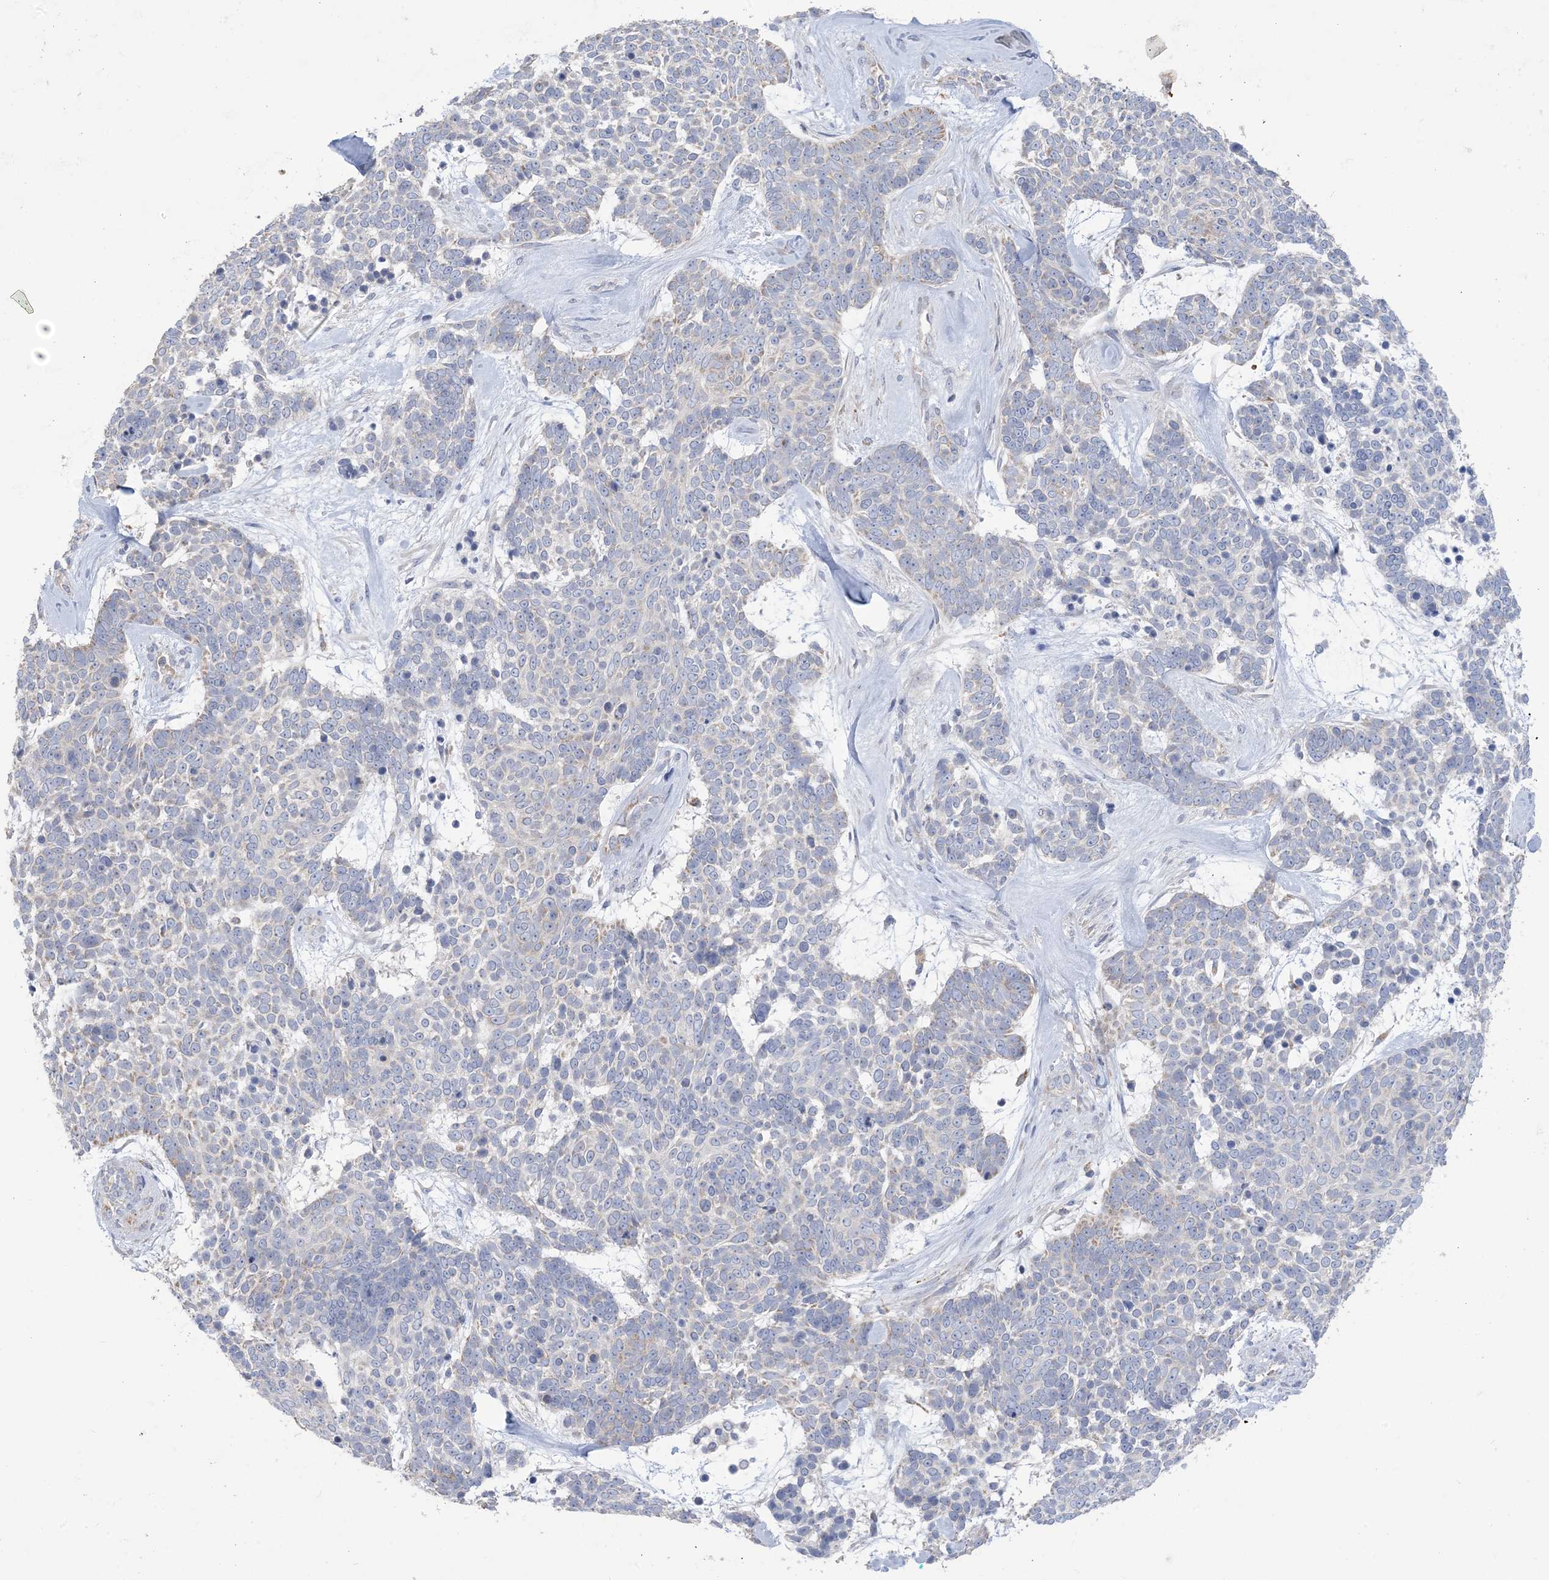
{"staining": {"intensity": "negative", "quantity": "none", "location": "none"}, "tissue": "skin cancer", "cell_type": "Tumor cells", "image_type": "cancer", "snomed": [{"axis": "morphology", "description": "Basal cell carcinoma"}, {"axis": "topography", "description": "Skin"}], "caption": "The immunohistochemistry (IHC) histopathology image has no significant staining in tumor cells of skin cancer tissue. (Brightfield microscopy of DAB (3,3'-diaminobenzidine) immunohistochemistry at high magnification).", "gene": "CLEC16A", "patient": {"sex": "female", "age": 81}}